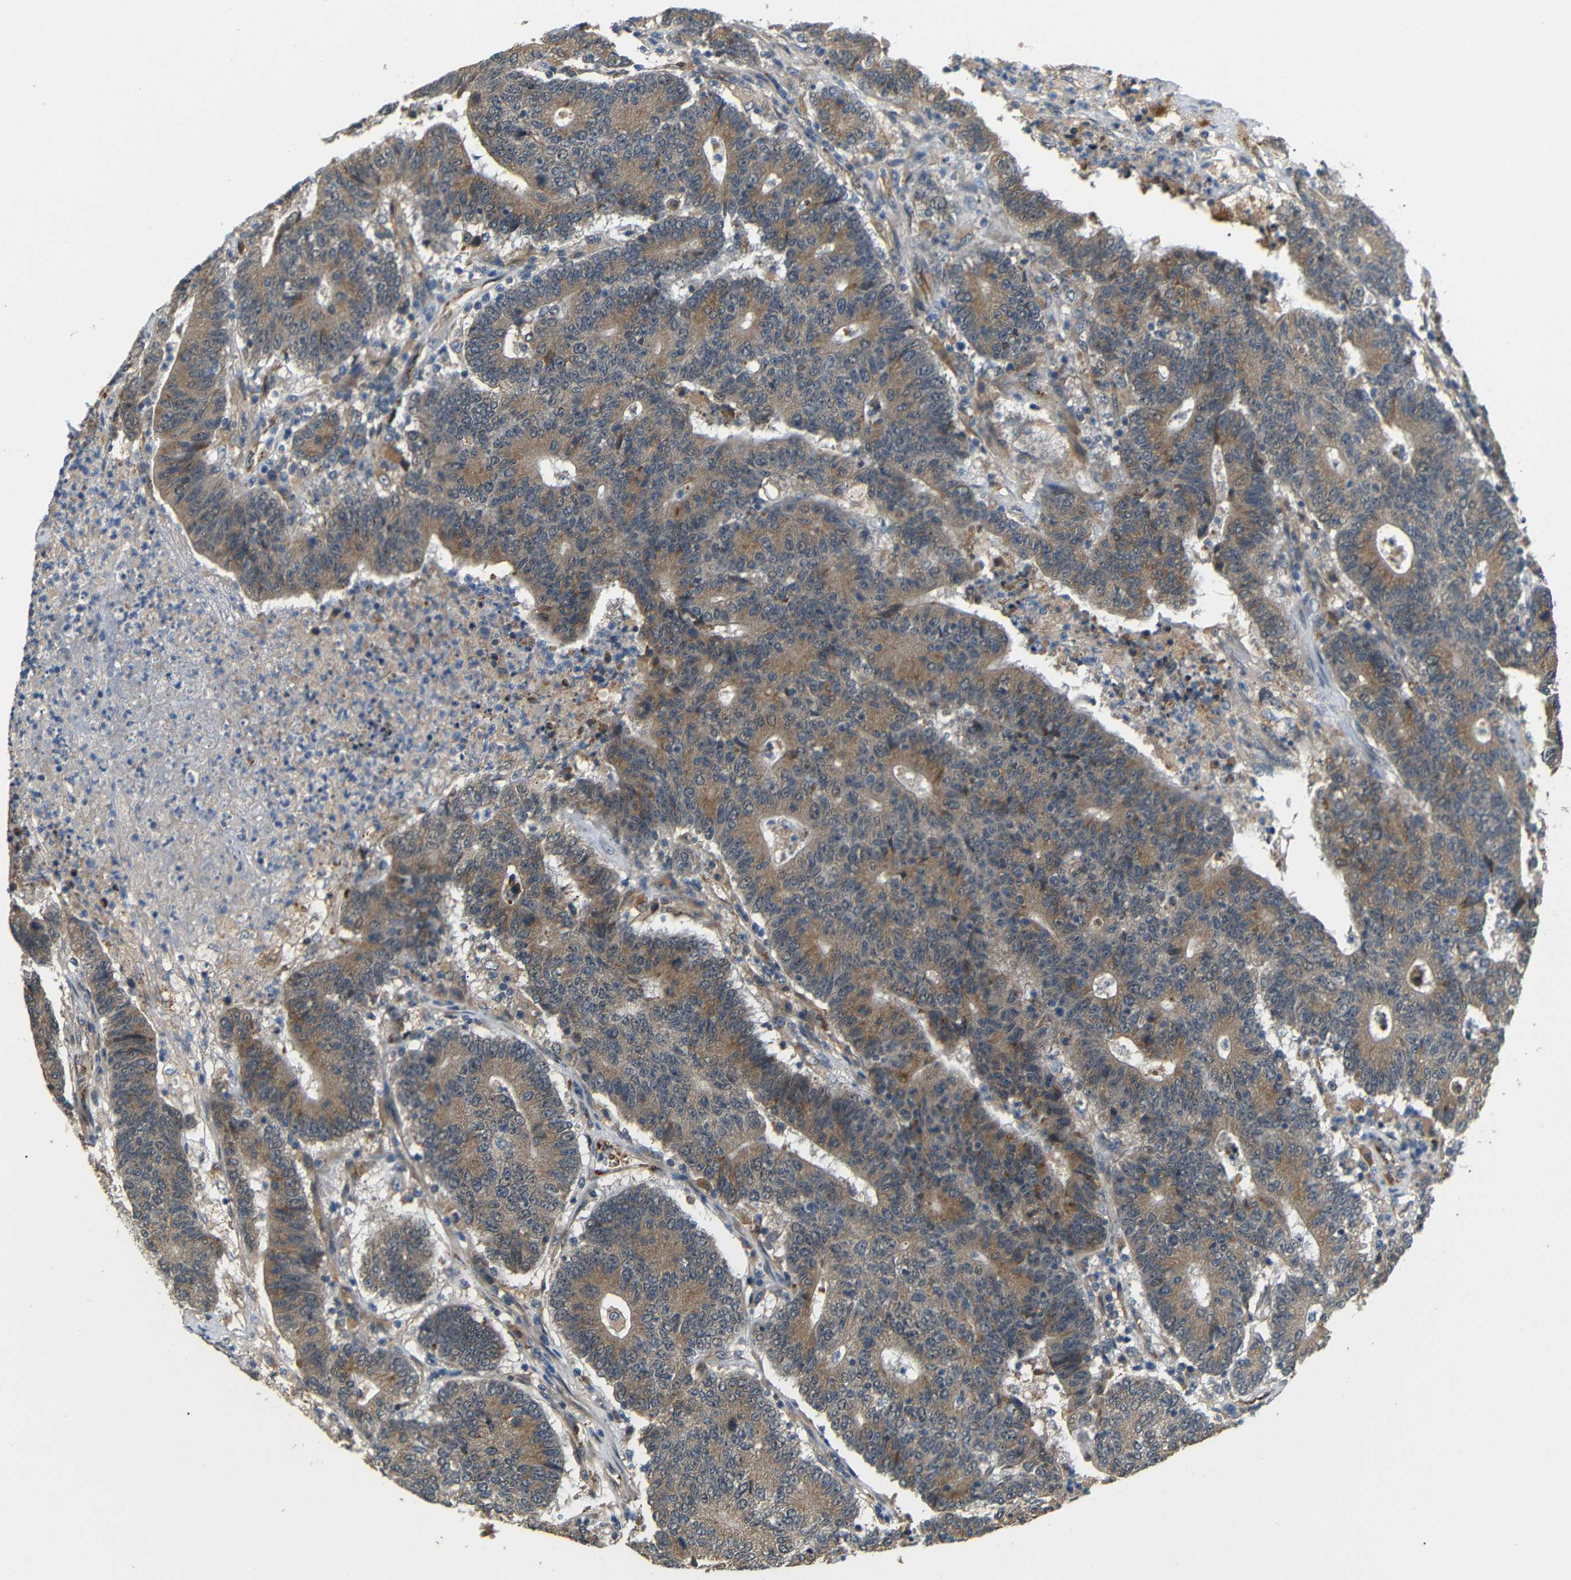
{"staining": {"intensity": "moderate", "quantity": ">75%", "location": "cytoplasmic/membranous"}, "tissue": "colorectal cancer", "cell_type": "Tumor cells", "image_type": "cancer", "snomed": [{"axis": "morphology", "description": "Normal tissue, NOS"}, {"axis": "morphology", "description": "Adenocarcinoma, NOS"}, {"axis": "topography", "description": "Colon"}], "caption": "Immunohistochemical staining of human colorectal cancer (adenocarcinoma) demonstrates moderate cytoplasmic/membranous protein staining in approximately >75% of tumor cells.", "gene": "ATP7A", "patient": {"sex": "female", "age": 75}}